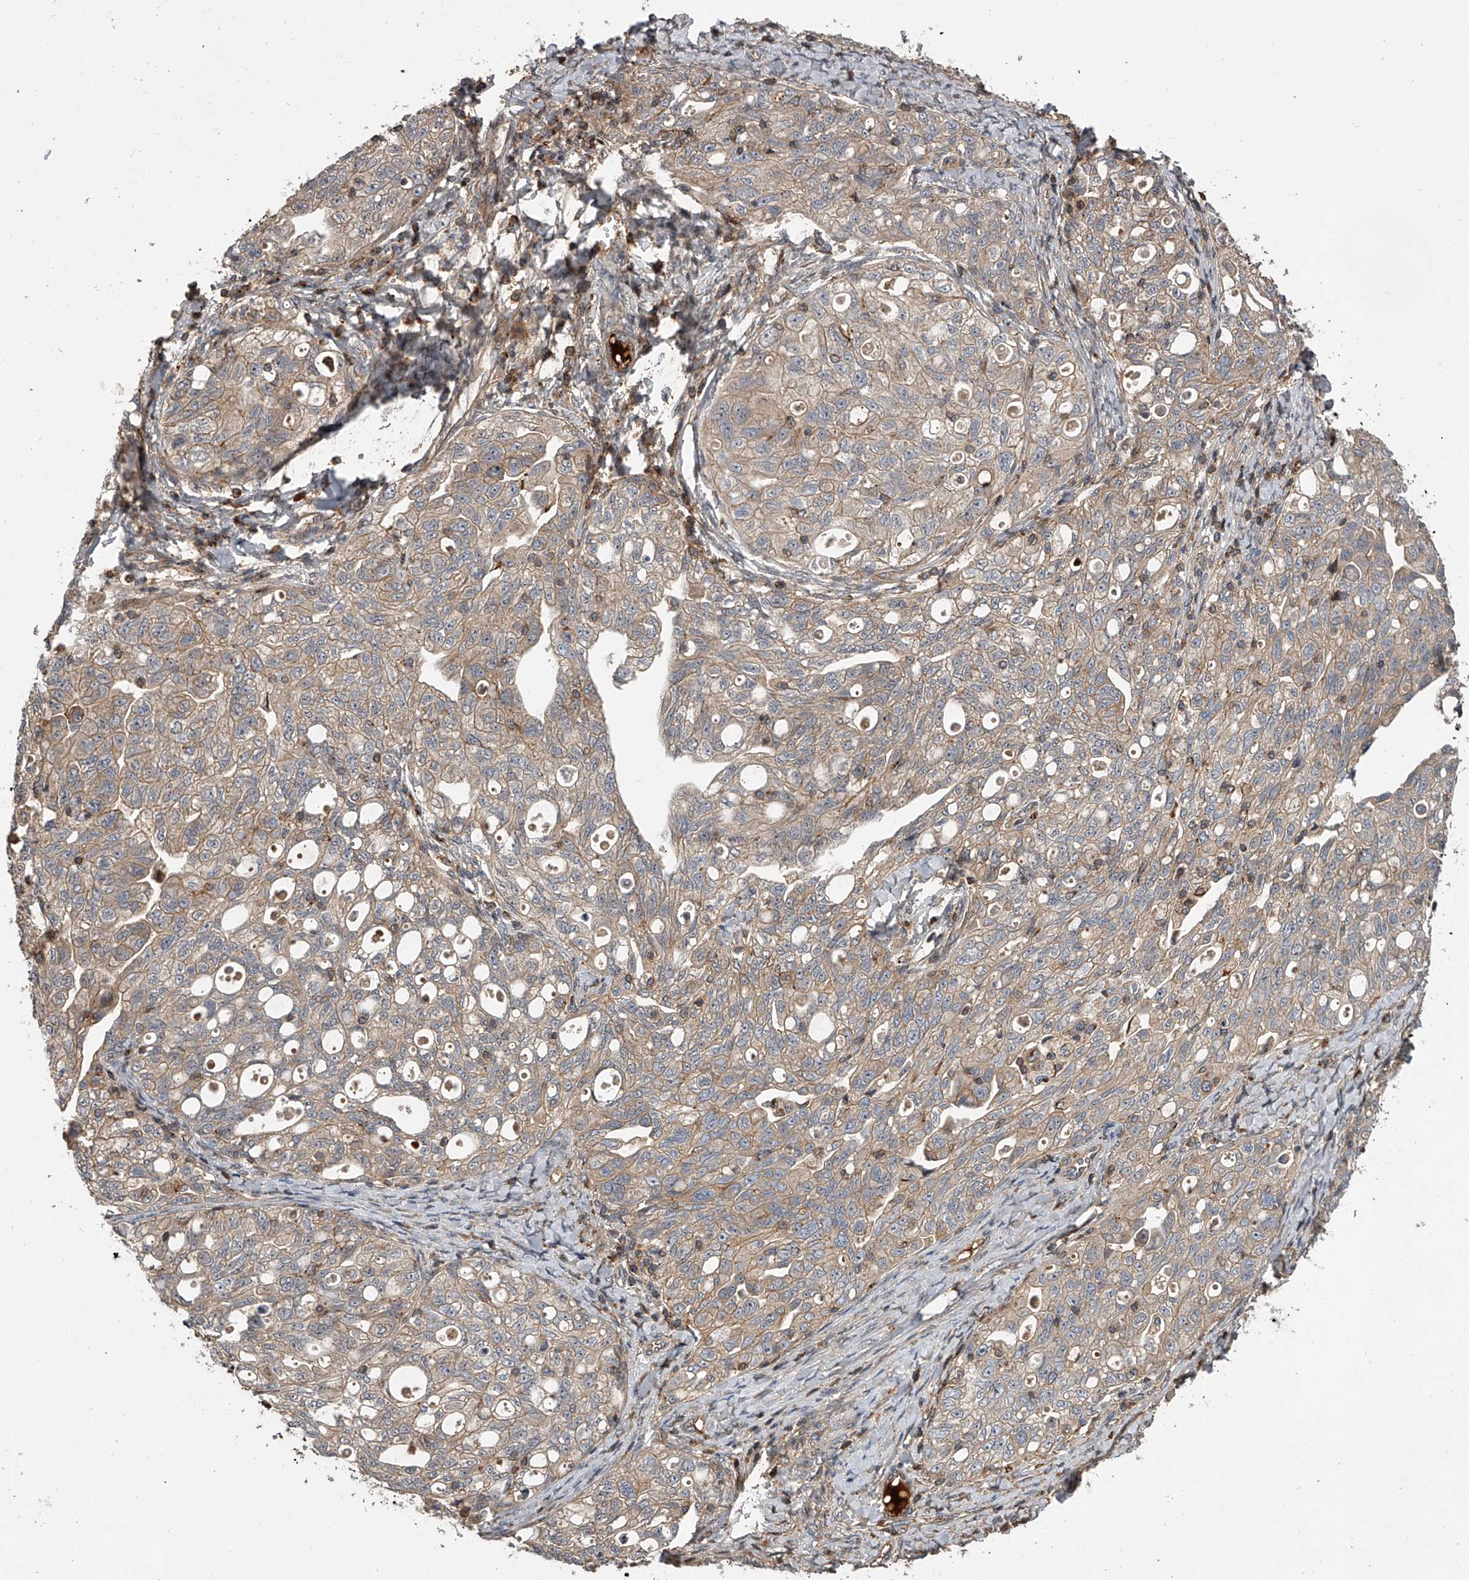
{"staining": {"intensity": "weak", "quantity": "25%-75%", "location": "cytoplasmic/membranous"}, "tissue": "ovarian cancer", "cell_type": "Tumor cells", "image_type": "cancer", "snomed": [{"axis": "morphology", "description": "Carcinoma, NOS"}, {"axis": "morphology", "description": "Cystadenocarcinoma, serous, NOS"}, {"axis": "topography", "description": "Ovary"}], "caption": "DAB immunohistochemical staining of ovarian cancer (serous cystadenocarcinoma) shows weak cytoplasmic/membranous protein staining in approximately 25%-75% of tumor cells.", "gene": "USP47", "patient": {"sex": "female", "age": 69}}